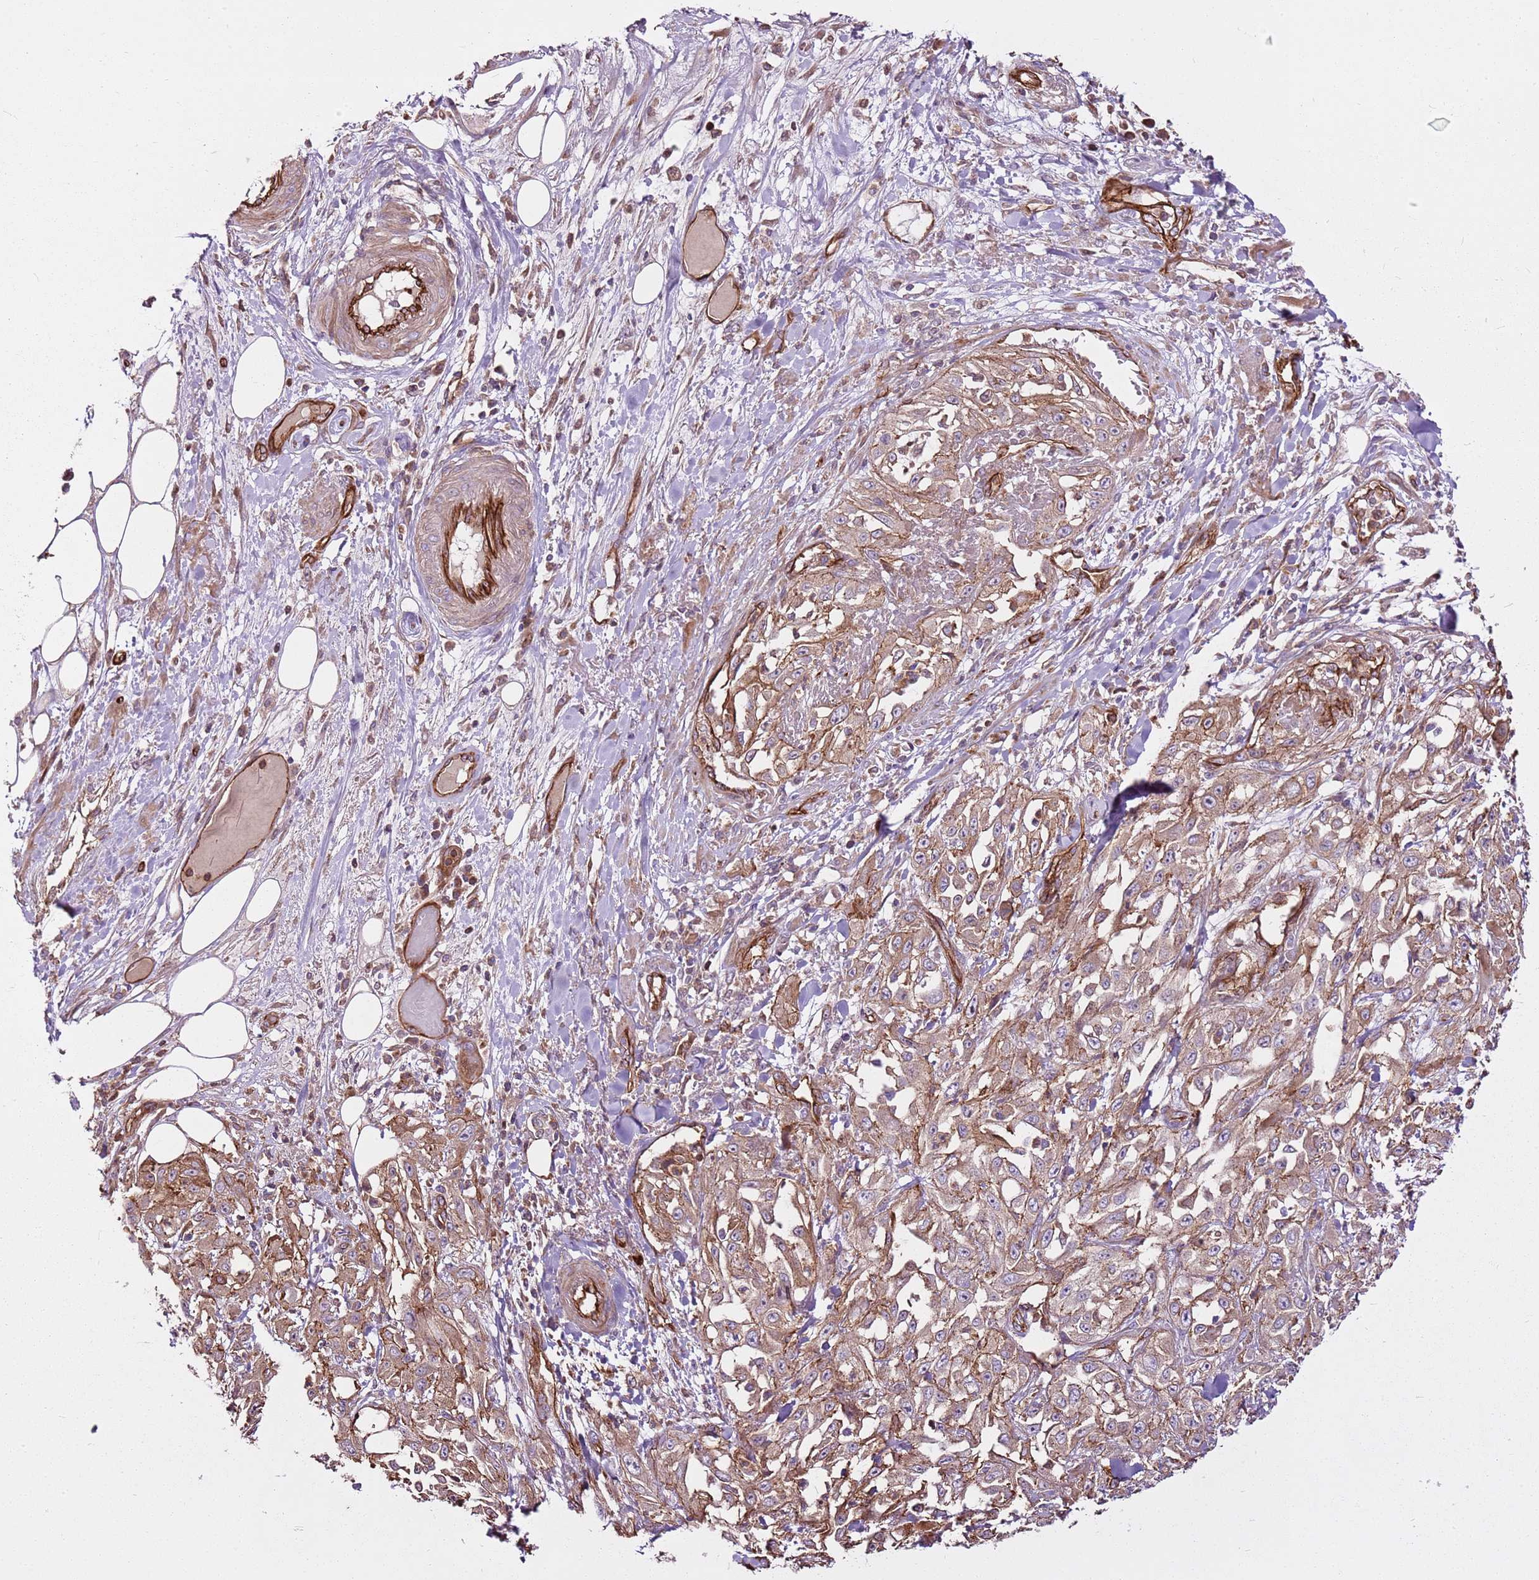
{"staining": {"intensity": "moderate", "quantity": ">75%", "location": "cytoplasmic/membranous"}, "tissue": "skin cancer", "cell_type": "Tumor cells", "image_type": "cancer", "snomed": [{"axis": "morphology", "description": "Squamous cell carcinoma, NOS"}, {"axis": "morphology", "description": "Squamous cell carcinoma, metastatic, NOS"}, {"axis": "topography", "description": "Skin"}, {"axis": "topography", "description": "Lymph node"}], "caption": "Immunohistochemical staining of human skin cancer (metastatic squamous cell carcinoma) exhibits moderate cytoplasmic/membranous protein expression in approximately >75% of tumor cells.", "gene": "ZNF827", "patient": {"sex": "male", "age": 75}}